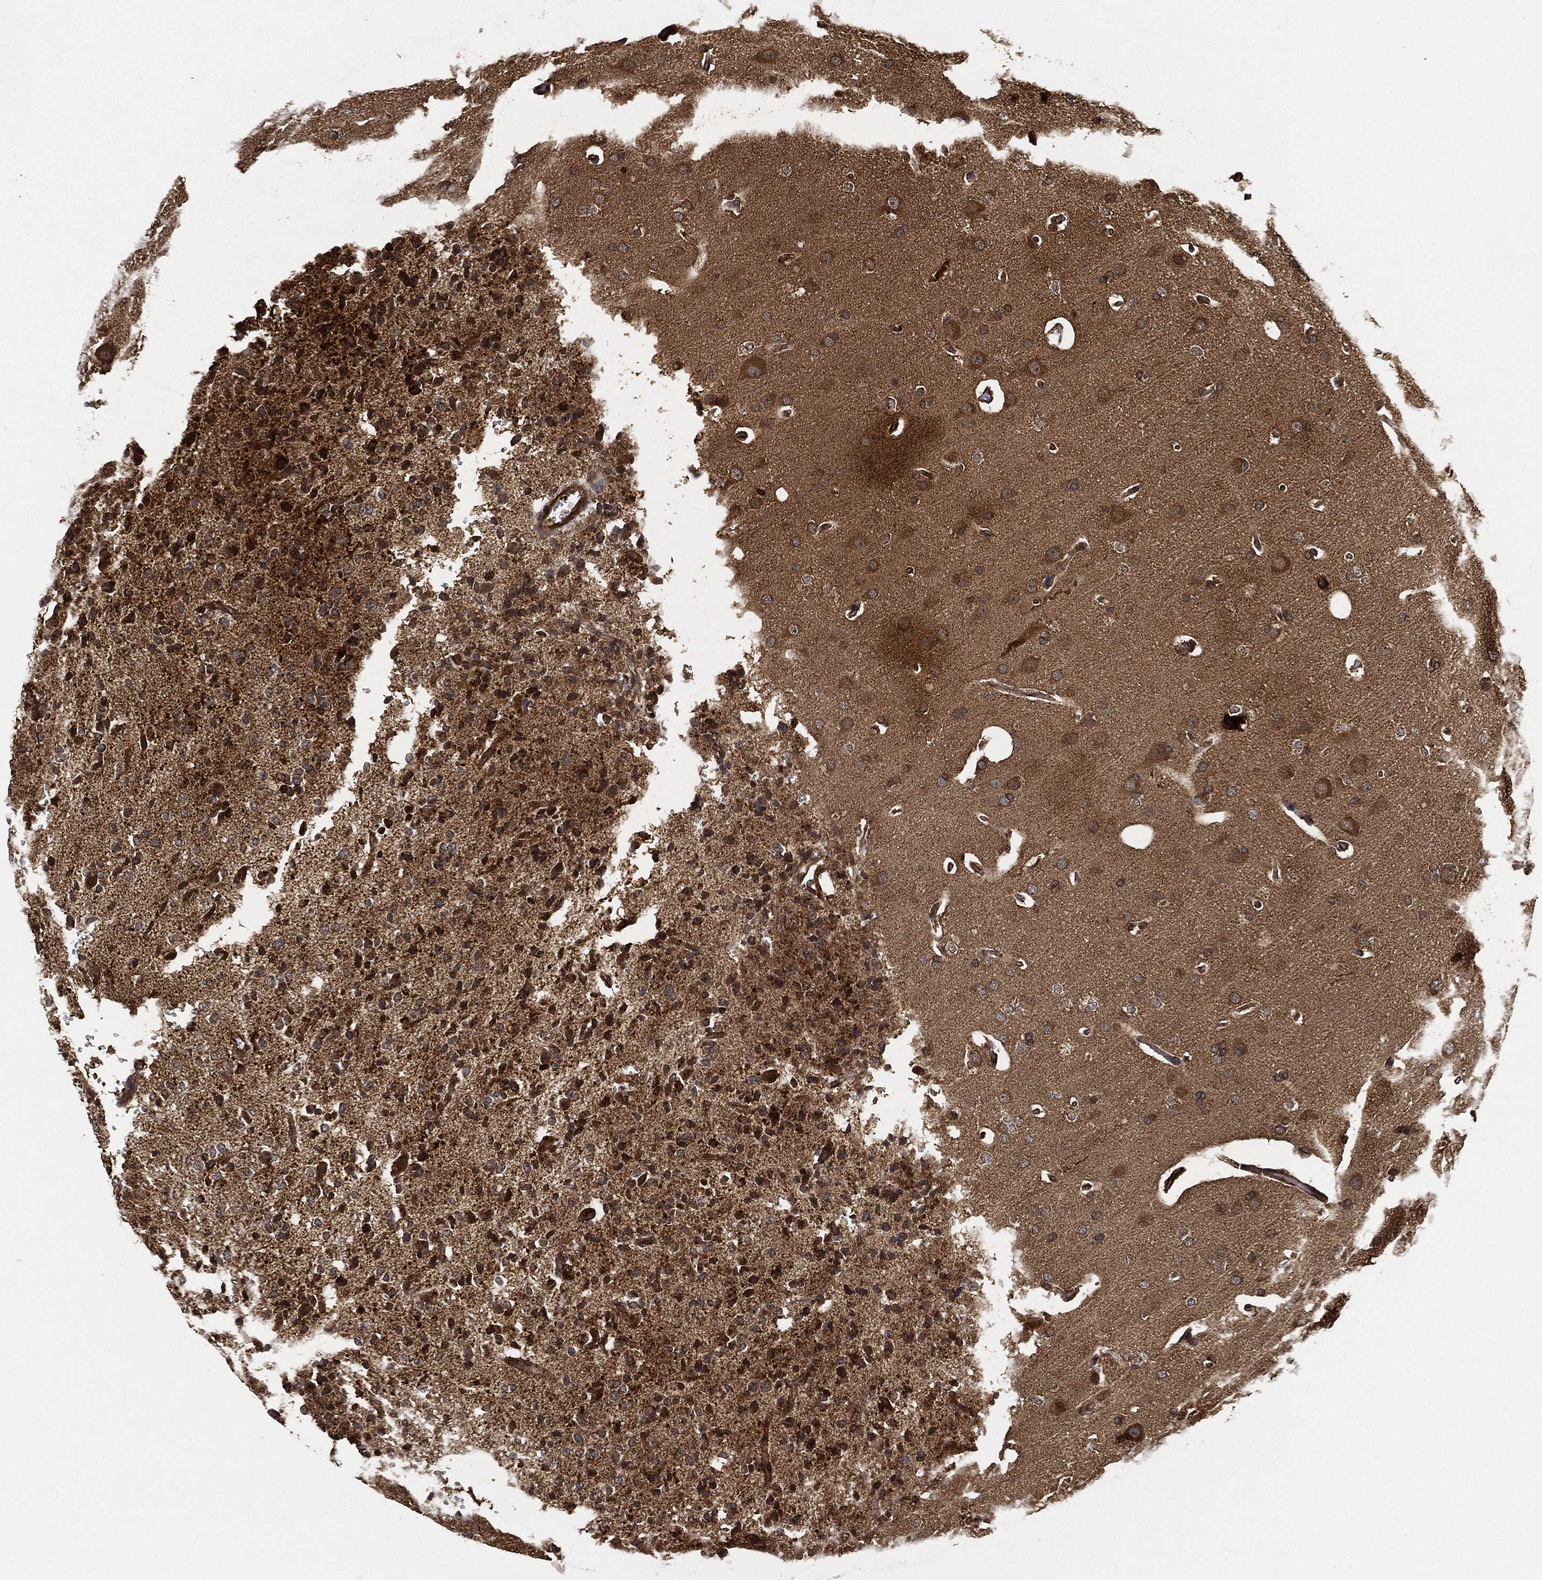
{"staining": {"intensity": "moderate", "quantity": ">75%", "location": "cytoplasmic/membranous"}, "tissue": "glioma", "cell_type": "Tumor cells", "image_type": "cancer", "snomed": [{"axis": "morphology", "description": "Glioma, malignant, Low grade"}, {"axis": "topography", "description": "Brain"}], "caption": "A photomicrograph showing moderate cytoplasmic/membranous expression in about >75% of tumor cells in malignant low-grade glioma, as visualized by brown immunohistochemical staining.", "gene": "CEP290", "patient": {"sex": "male", "age": 41}}